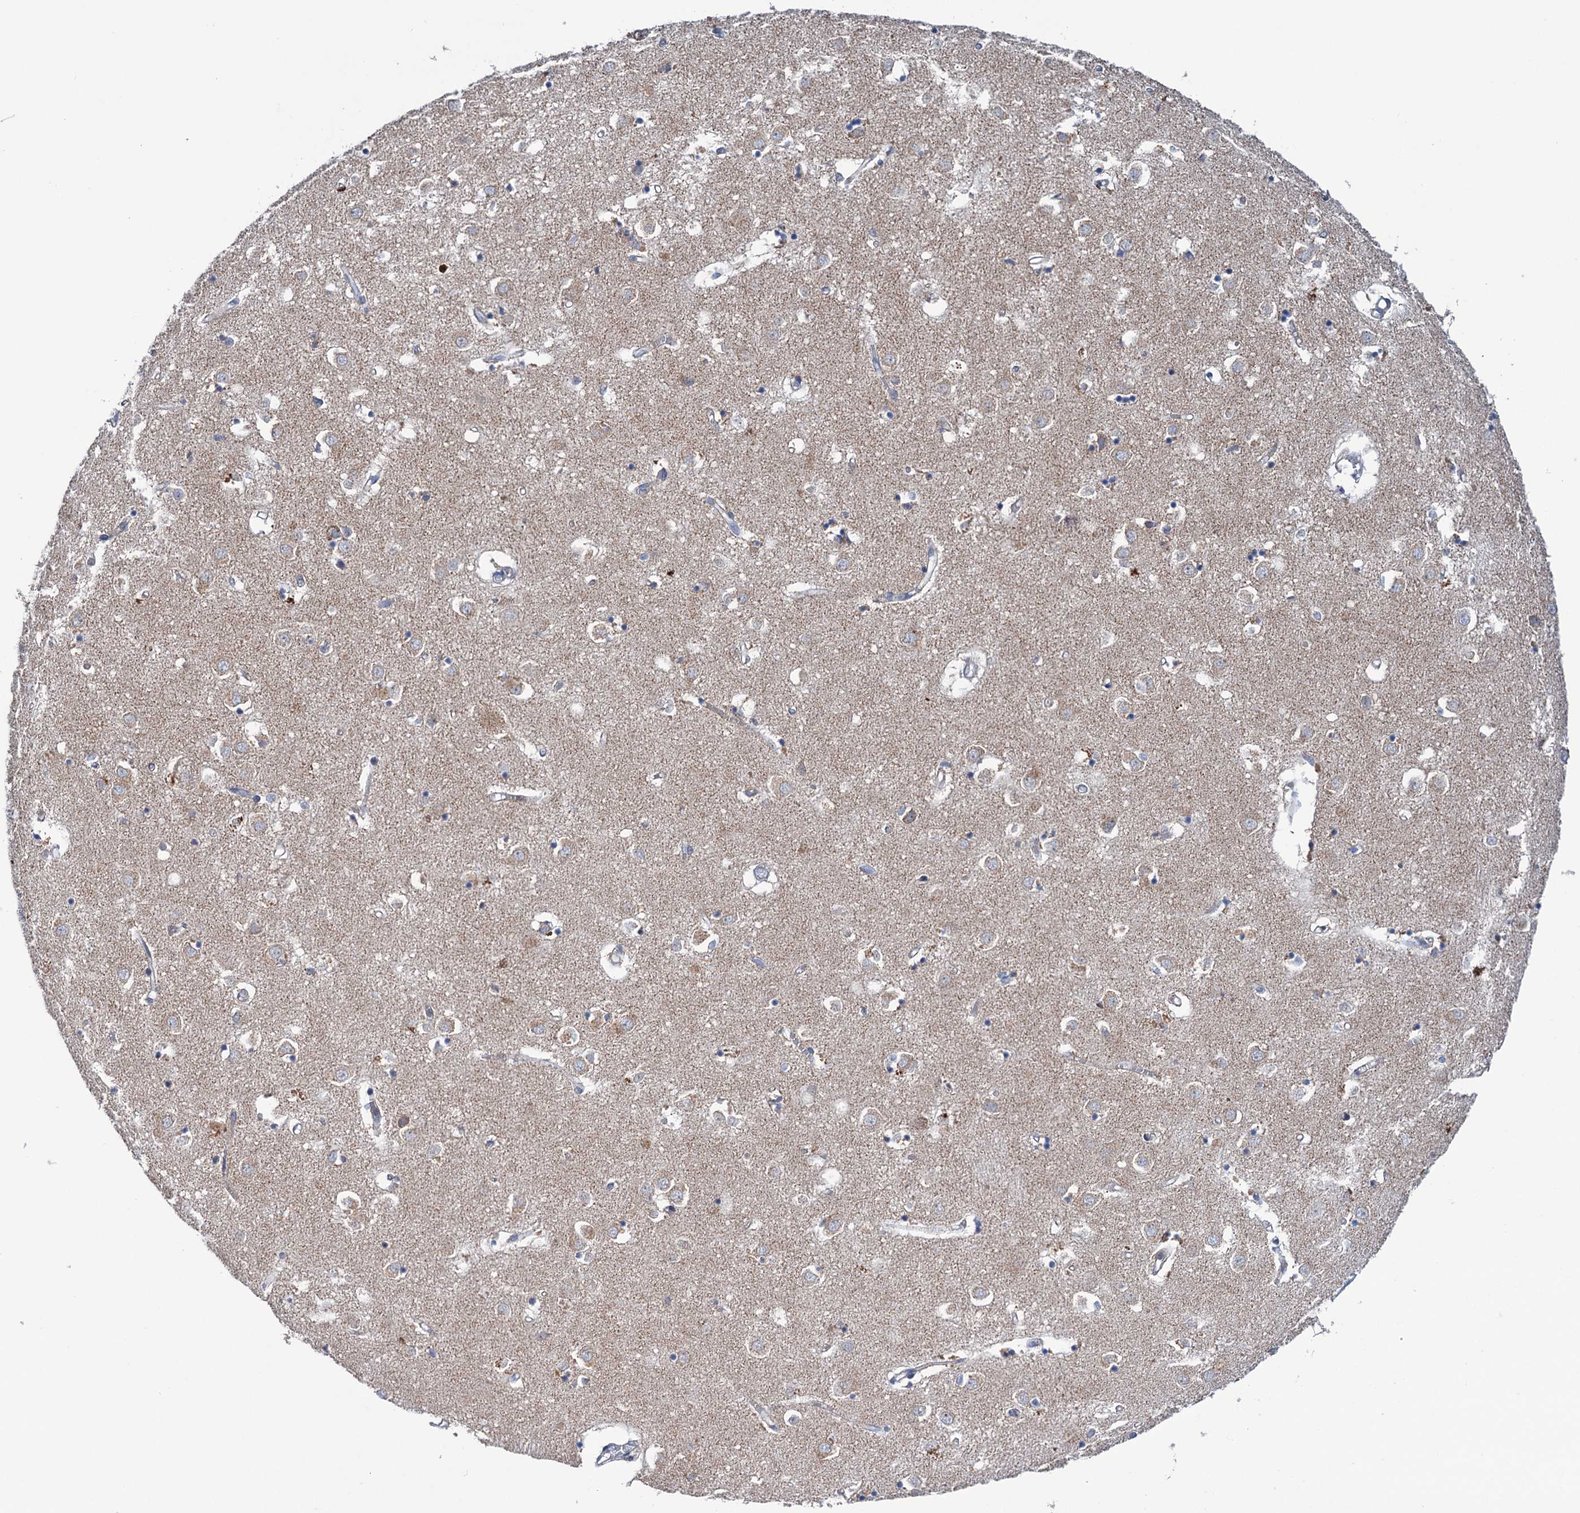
{"staining": {"intensity": "weak", "quantity": "<25%", "location": "cytoplasmic/membranous"}, "tissue": "caudate", "cell_type": "Glial cells", "image_type": "normal", "snomed": [{"axis": "morphology", "description": "Normal tissue, NOS"}, {"axis": "topography", "description": "Lateral ventricle wall"}], "caption": "This is an immunohistochemistry photomicrograph of unremarkable human caudate. There is no expression in glial cells.", "gene": "HTR3B", "patient": {"sex": "male", "age": 70}}